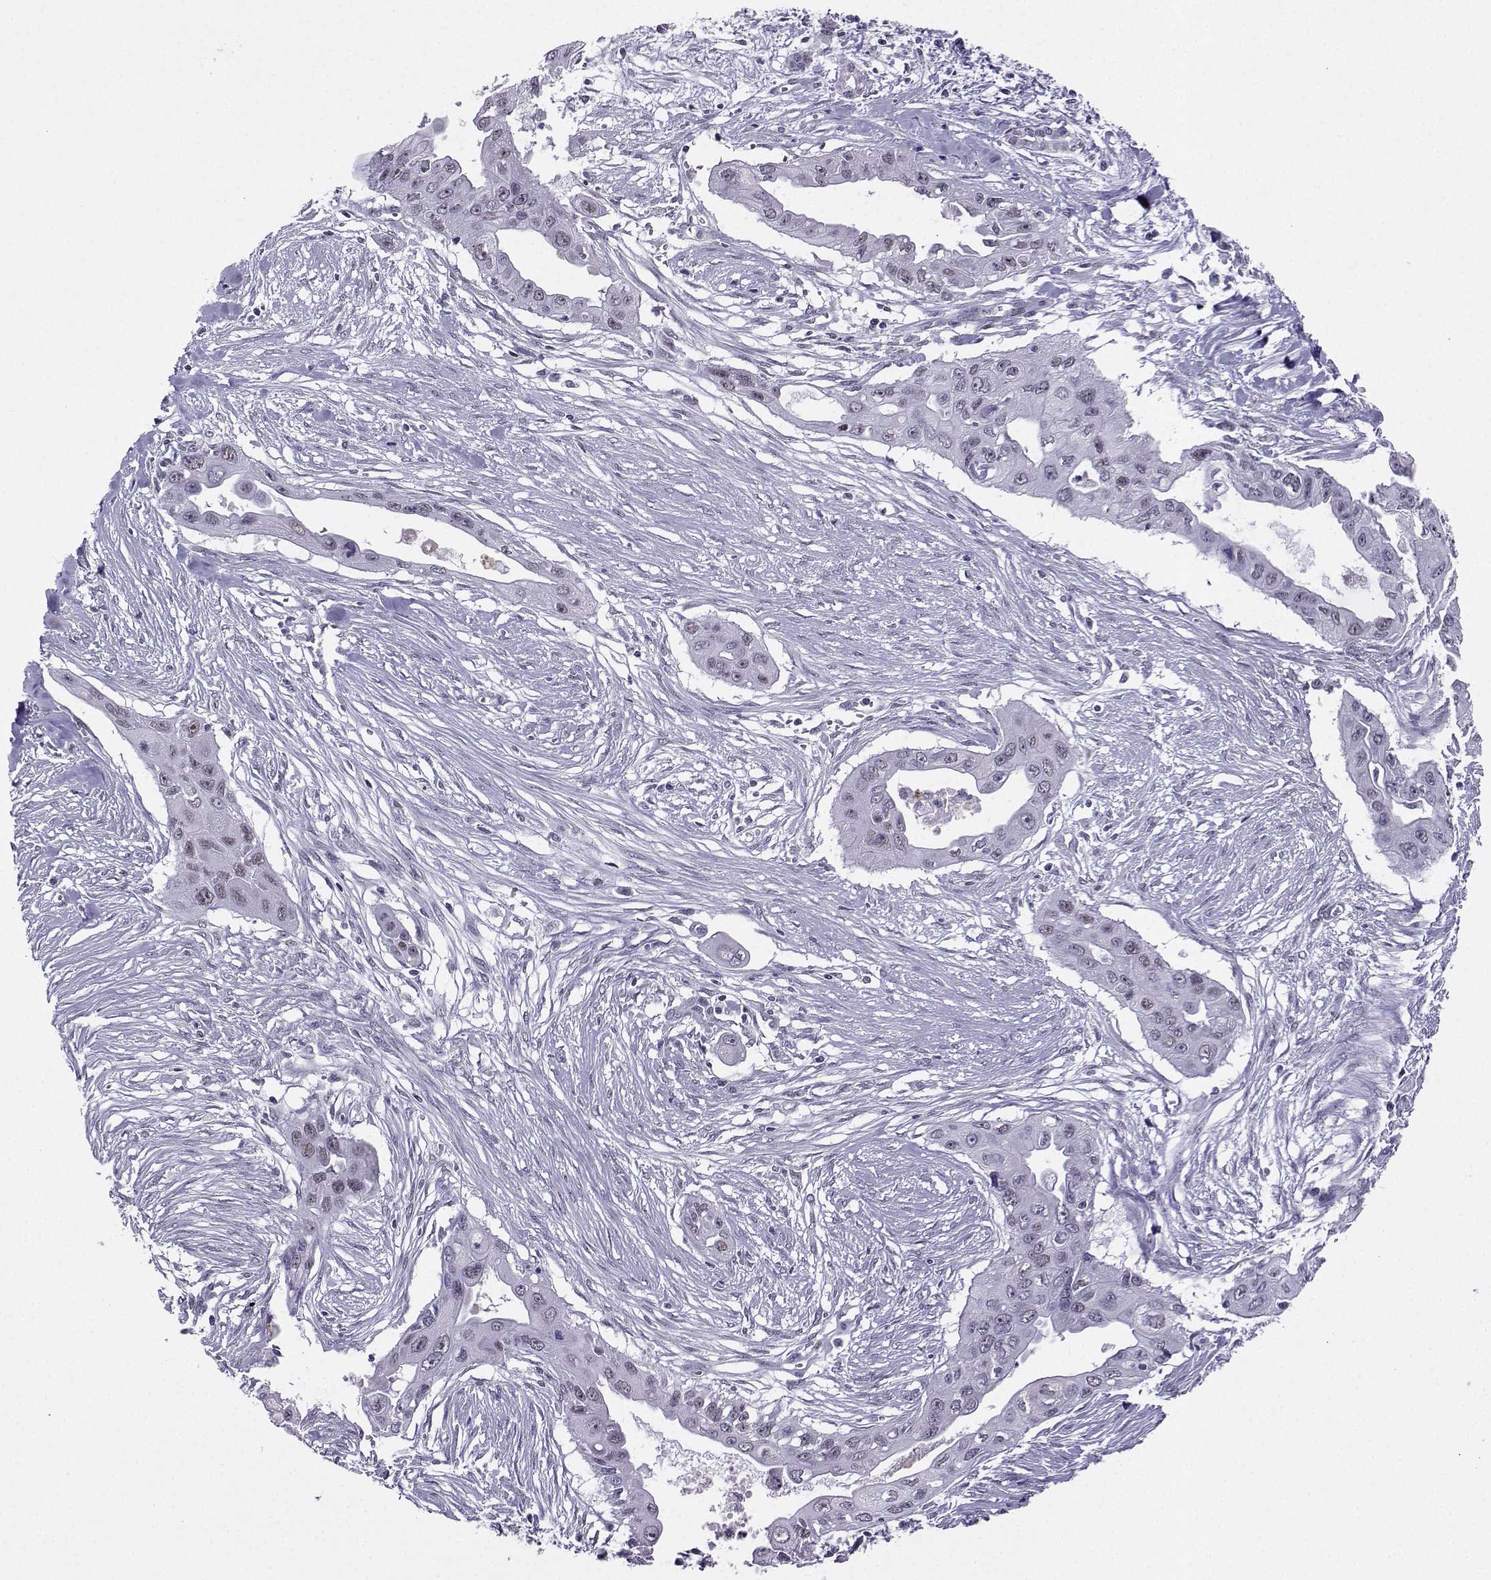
{"staining": {"intensity": "negative", "quantity": "none", "location": "none"}, "tissue": "pancreatic cancer", "cell_type": "Tumor cells", "image_type": "cancer", "snomed": [{"axis": "morphology", "description": "Adenocarcinoma, NOS"}, {"axis": "topography", "description": "Pancreas"}], "caption": "This is an immunohistochemistry micrograph of pancreatic cancer. There is no staining in tumor cells.", "gene": "LRFN2", "patient": {"sex": "male", "age": 60}}